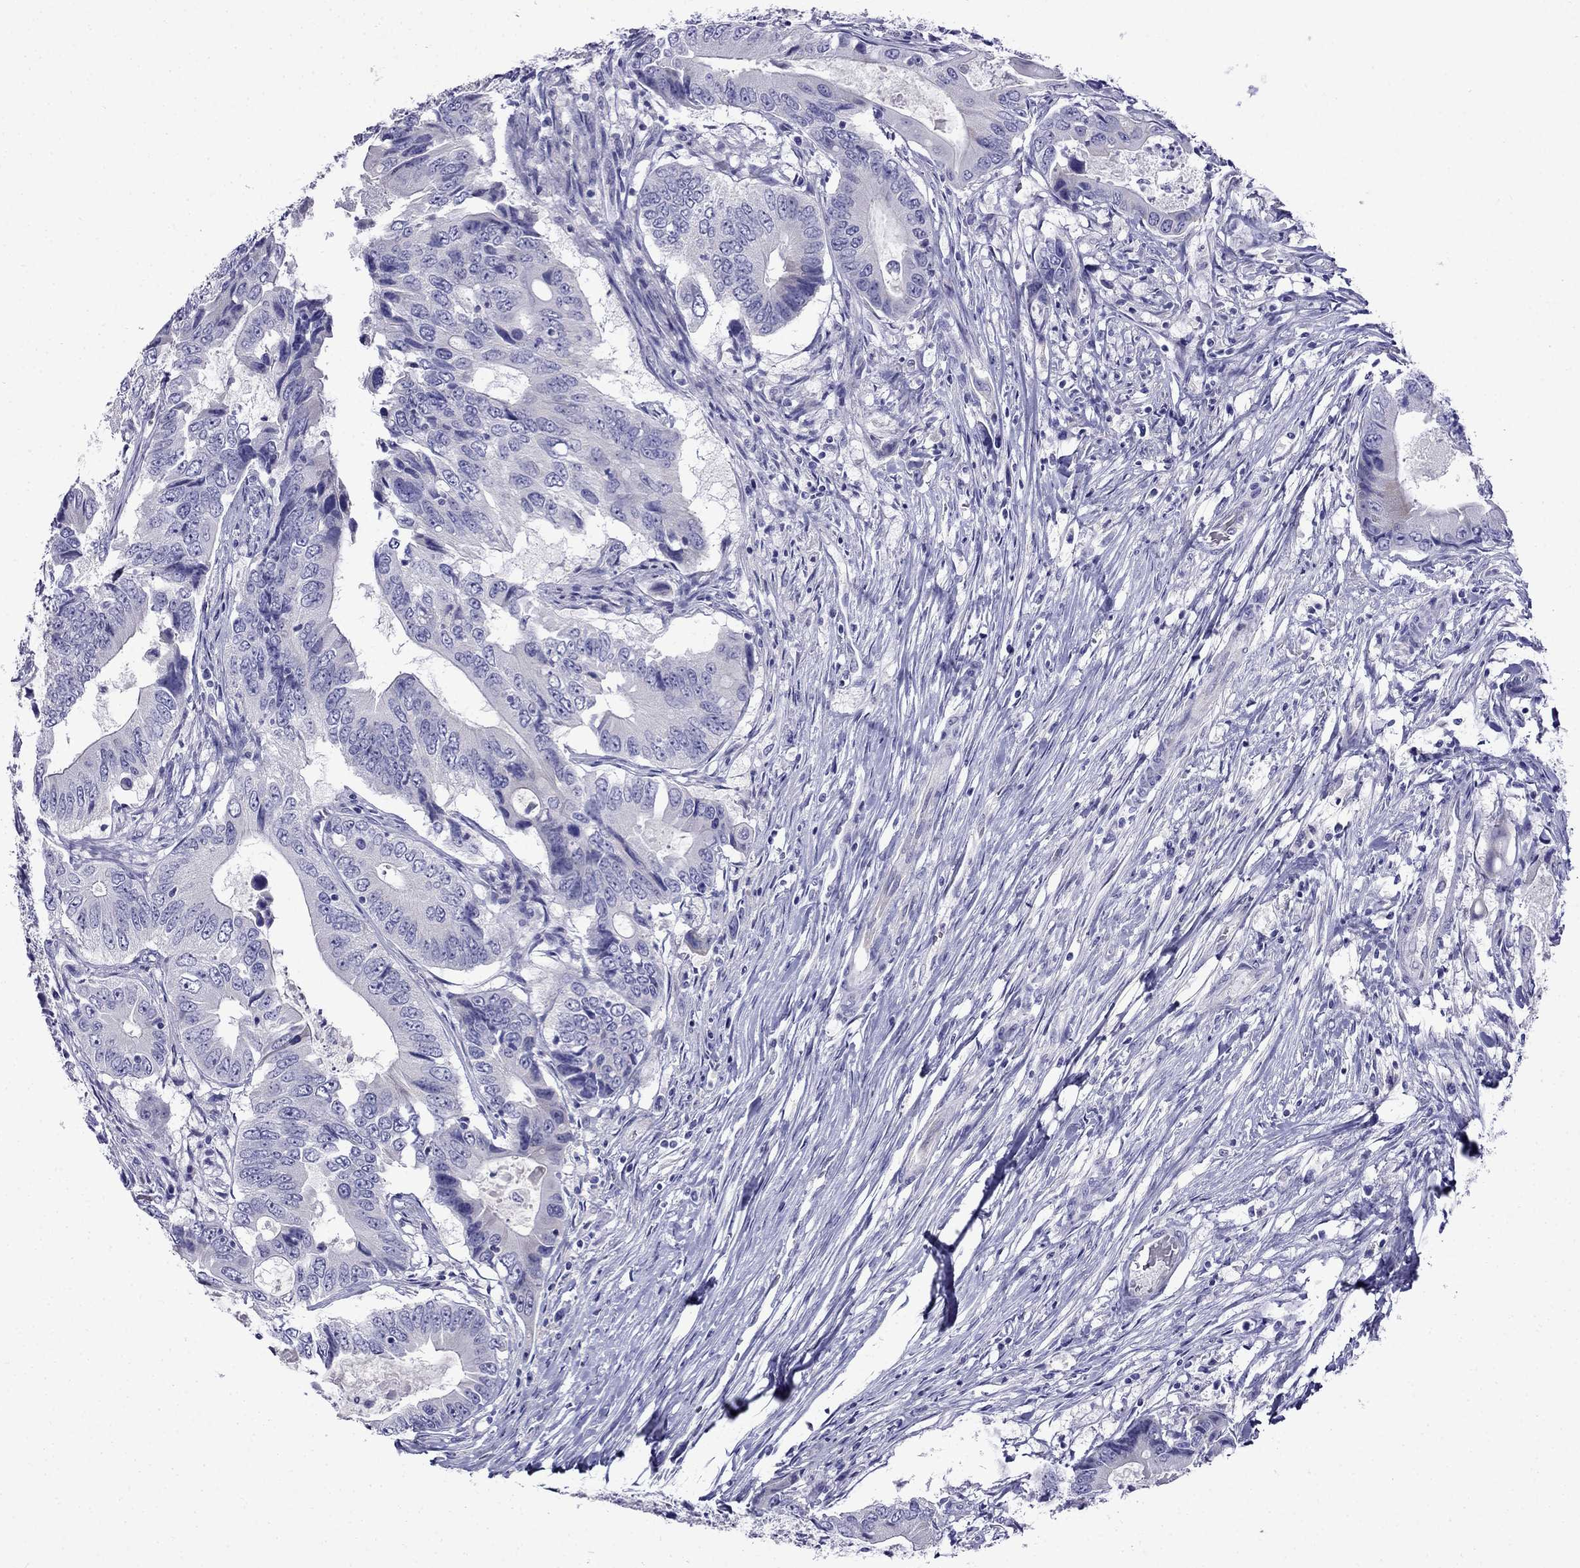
{"staining": {"intensity": "negative", "quantity": "none", "location": "none"}, "tissue": "colorectal cancer", "cell_type": "Tumor cells", "image_type": "cancer", "snomed": [{"axis": "morphology", "description": "Adenocarcinoma, NOS"}, {"axis": "topography", "description": "Colon"}], "caption": "Immunohistochemistry (IHC) of human adenocarcinoma (colorectal) demonstrates no positivity in tumor cells. (DAB IHC with hematoxylin counter stain).", "gene": "PATE1", "patient": {"sex": "female", "age": 90}}